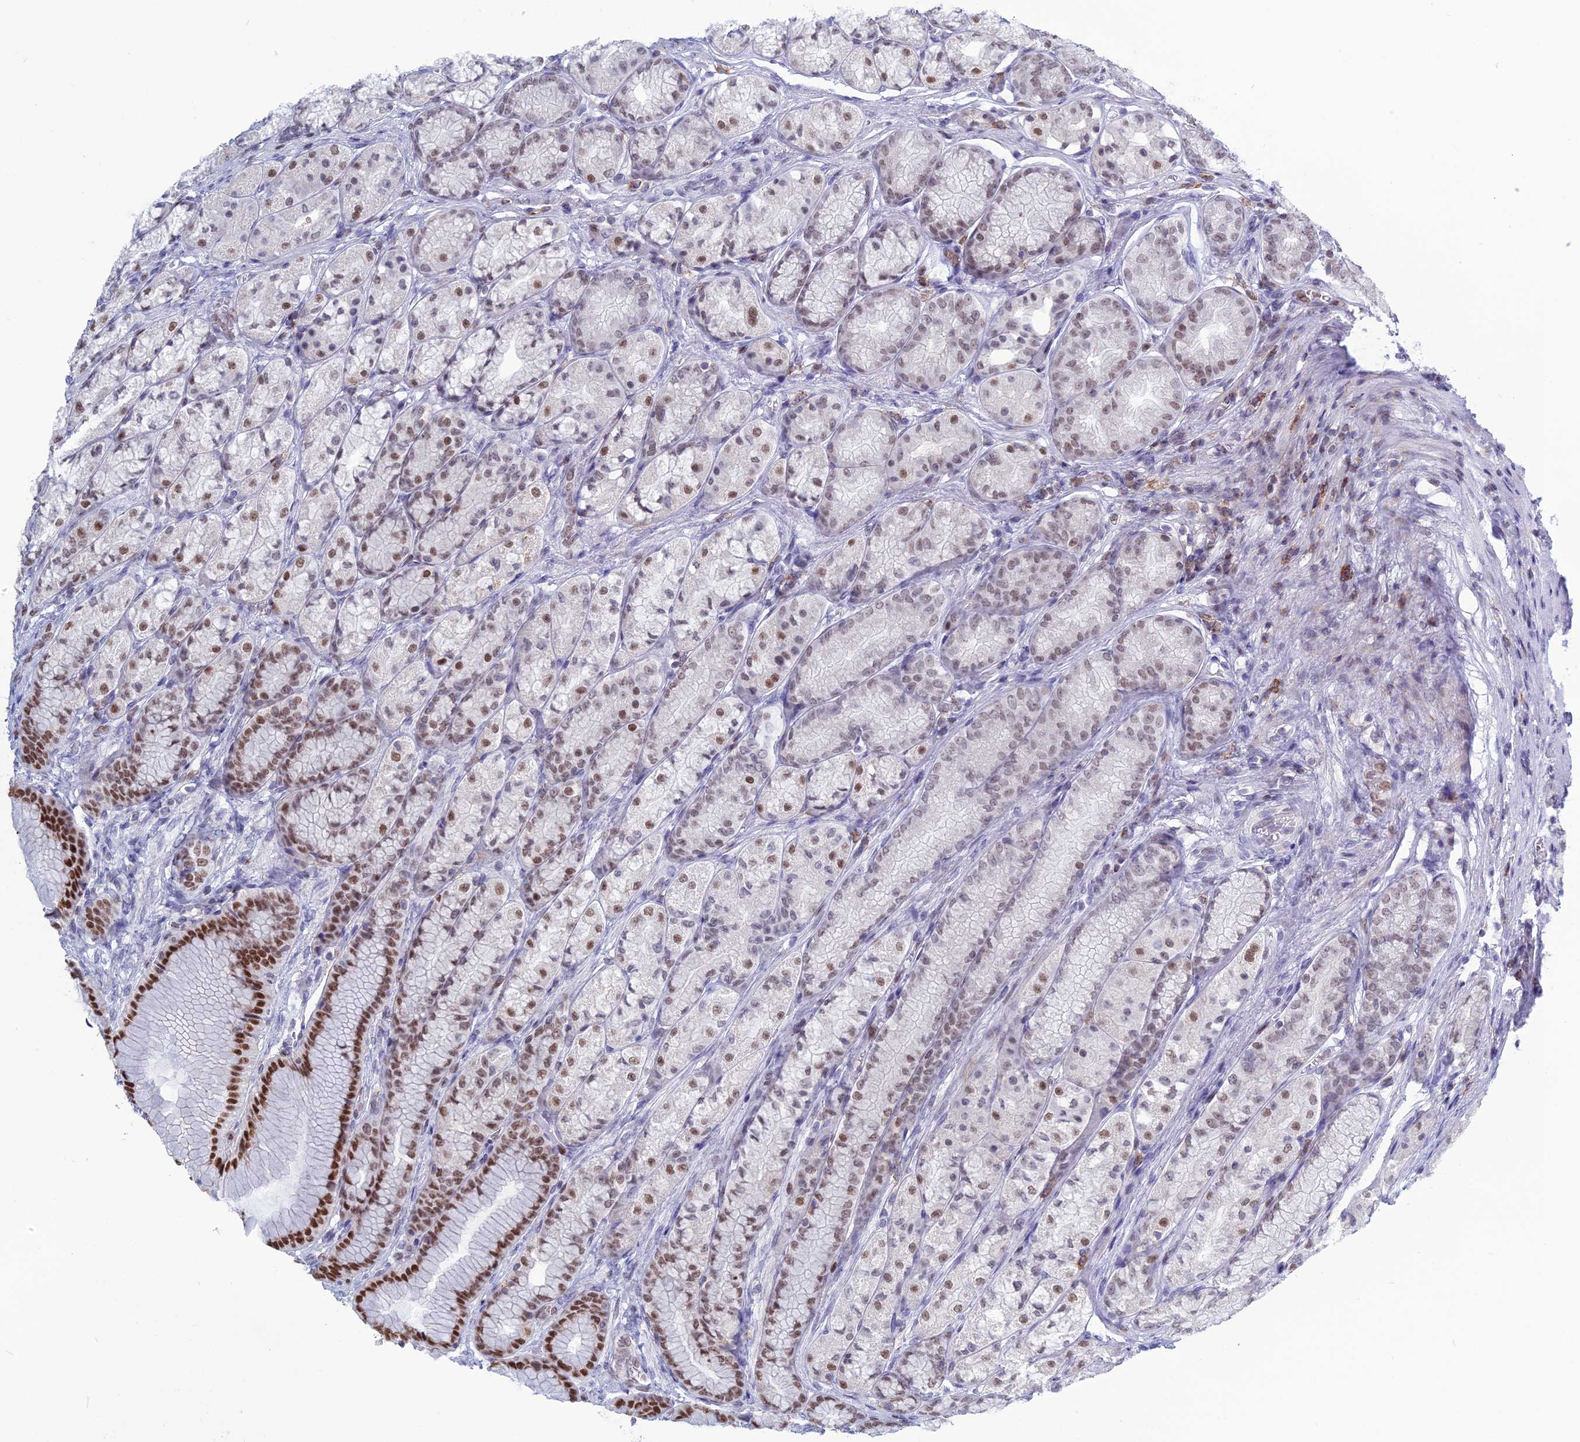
{"staining": {"intensity": "strong", "quantity": "25%-75%", "location": "nuclear"}, "tissue": "stomach", "cell_type": "Glandular cells", "image_type": "normal", "snomed": [{"axis": "morphology", "description": "Normal tissue, NOS"}, {"axis": "morphology", "description": "Adenocarcinoma, NOS"}, {"axis": "morphology", "description": "Adenocarcinoma, High grade"}, {"axis": "topography", "description": "Stomach, upper"}, {"axis": "topography", "description": "Stomach"}], "caption": "Stomach stained with IHC shows strong nuclear staining in about 25%-75% of glandular cells.", "gene": "NOL4L", "patient": {"sex": "female", "age": 65}}